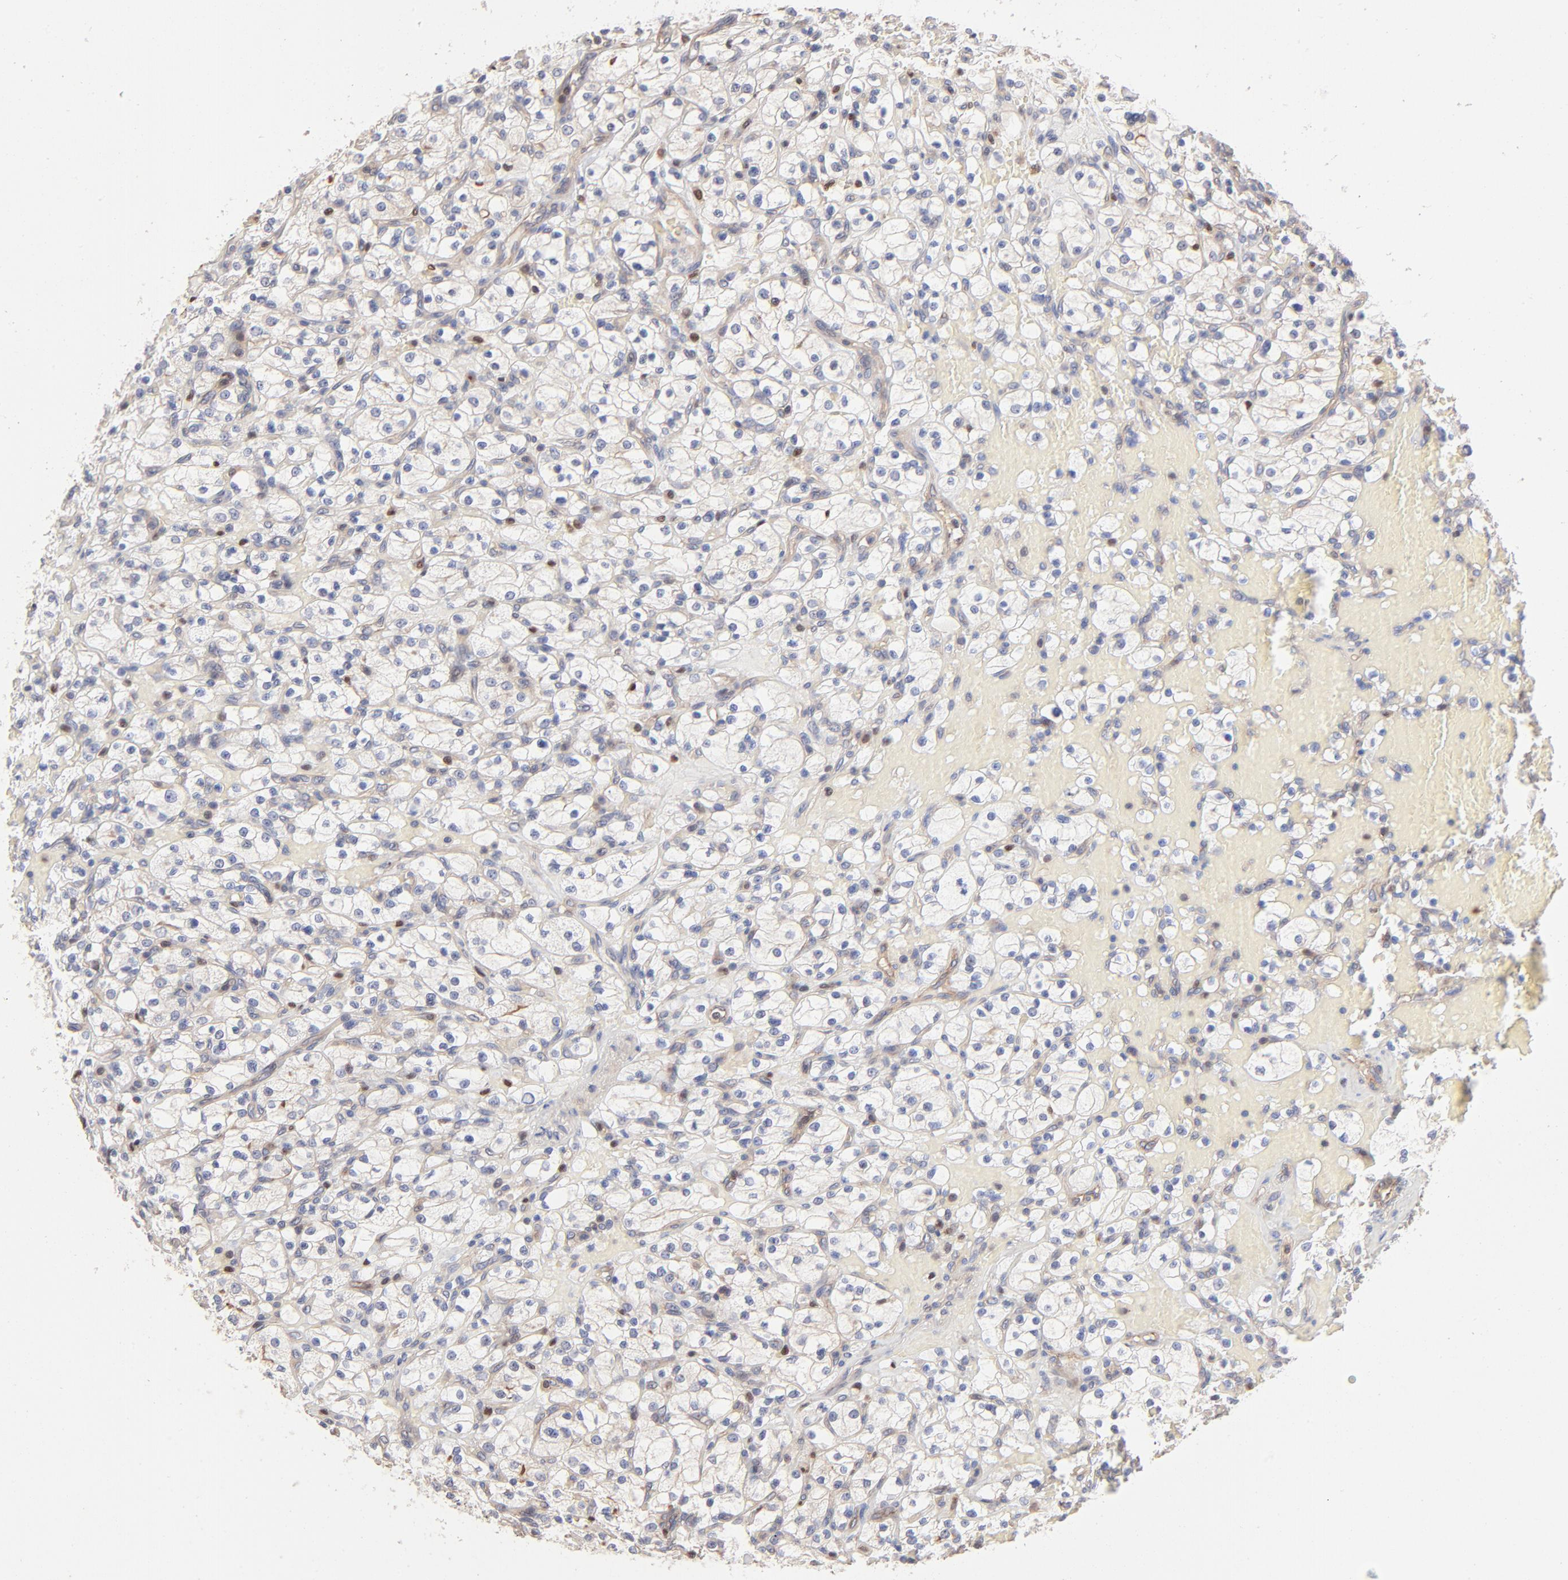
{"staining": {"intensity": "negative", "quantity": "none", "location": "none"}, "tissue": "renal cancer", "cell_type": "Tumor cells", "image_type": "cancer", "snomed": [{"axis": "morphology", "description": "Adenocarcinoma, NOS"}, {"axis": "topography", "description": "Kidney"}], "caption": "Human renal cancer (adenocarcinoma) stained for a protein using IHC demonstrates no expression in tumor cells.", "gene": "ARHGEF6", "patient": {"sex": "female", "age": 83}}